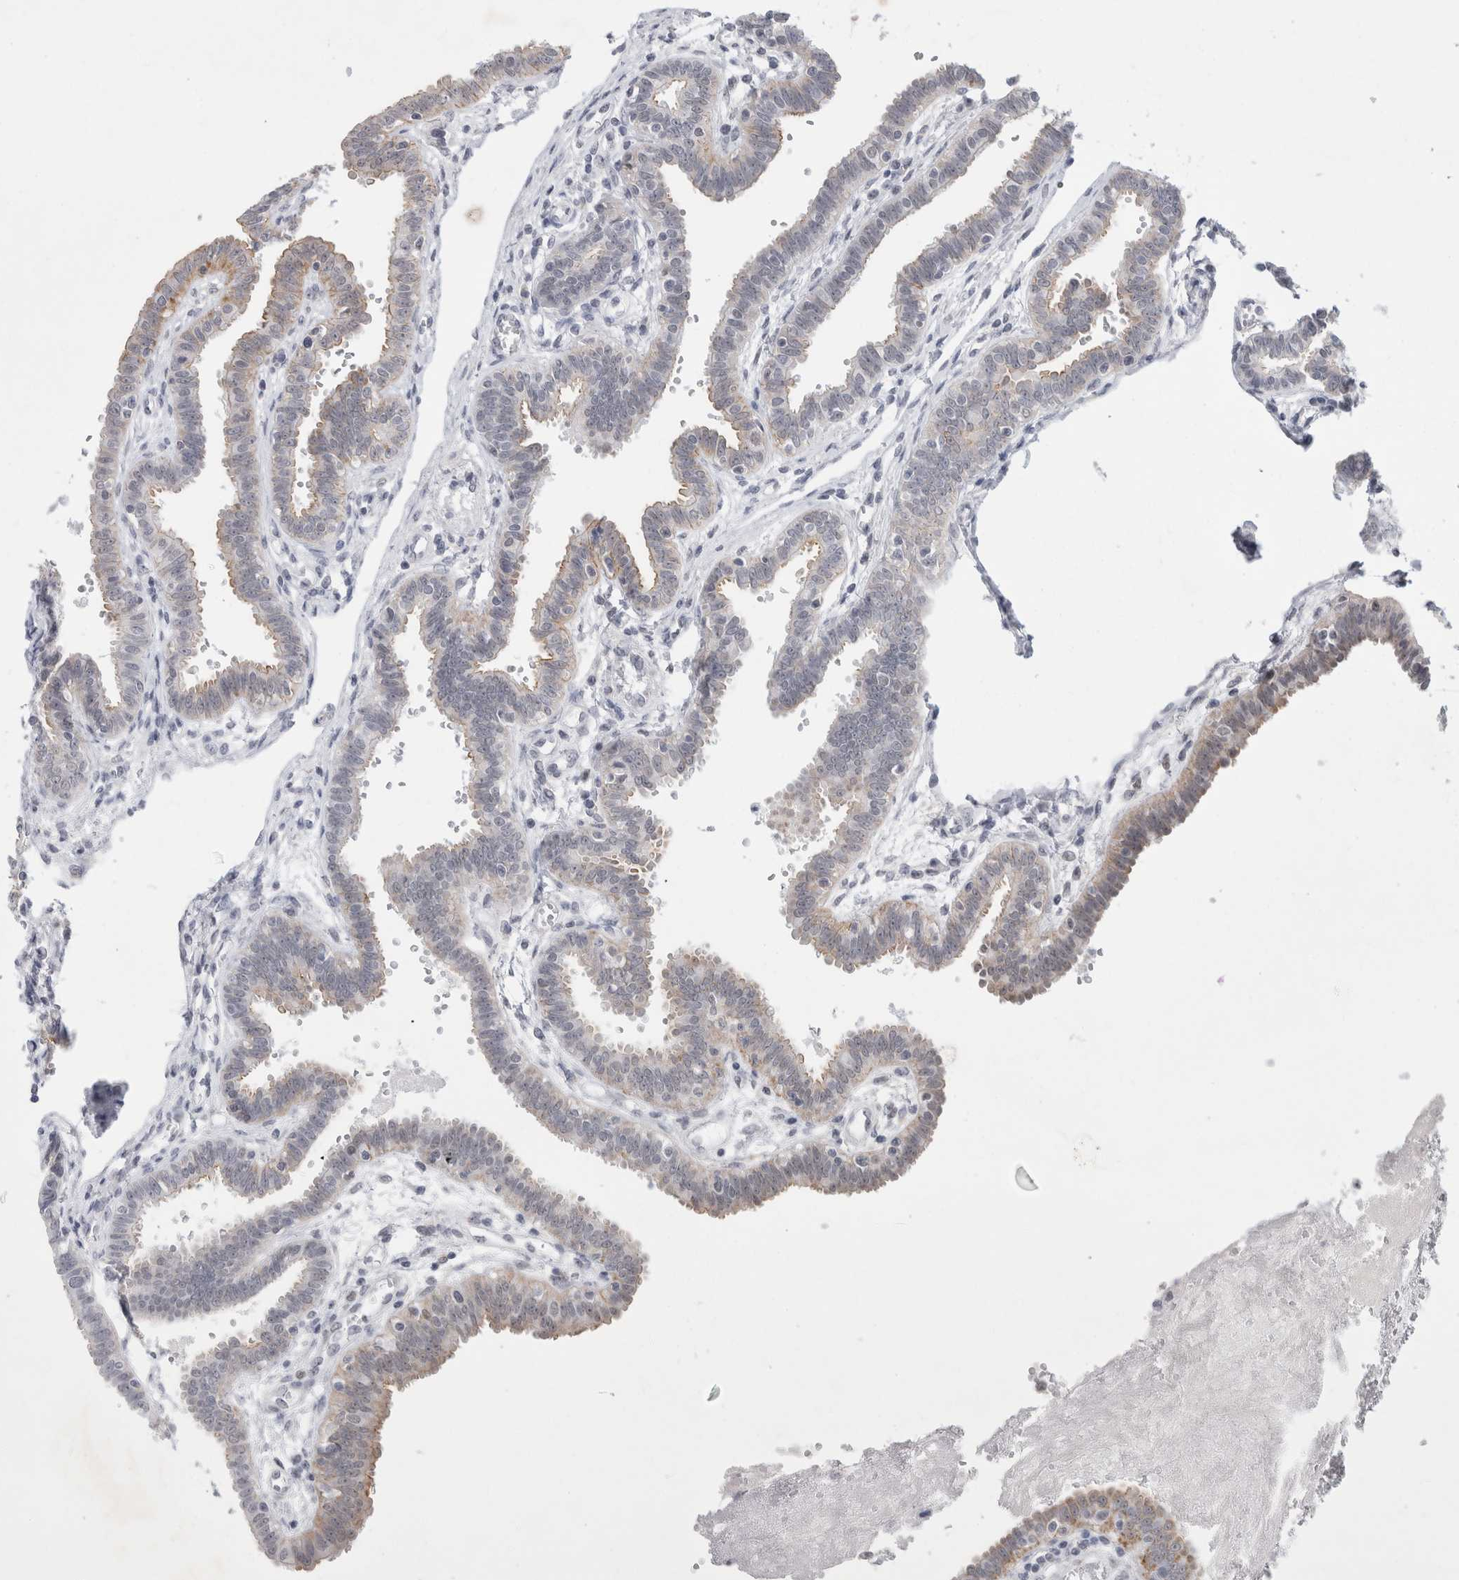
{"staining": {"intensity": "weak", "quantity": "<25%", "location": "cytoplasmic/membranous"}, "tissue": "fallopian tube", "cell_type": "Glandular cells", "image_type": "normal", "snomed": [{"axis": "morphology", "description": "Normal tissue, NOS"}, {"axis": "topography", "description": "Fallopian tube"}], "caption": "IHC image of benign fallopian tube: human fallopian tube stained with DAB (3,3'-diaminobenzidine) exhibits no significant protein expression in glandular cells. The staining is performed using DAB brown chromogen with nuclei counter-stained in using hematoxylin.", "gene": "NIPA1", "patient": {"sex": "female", "age": 32}}